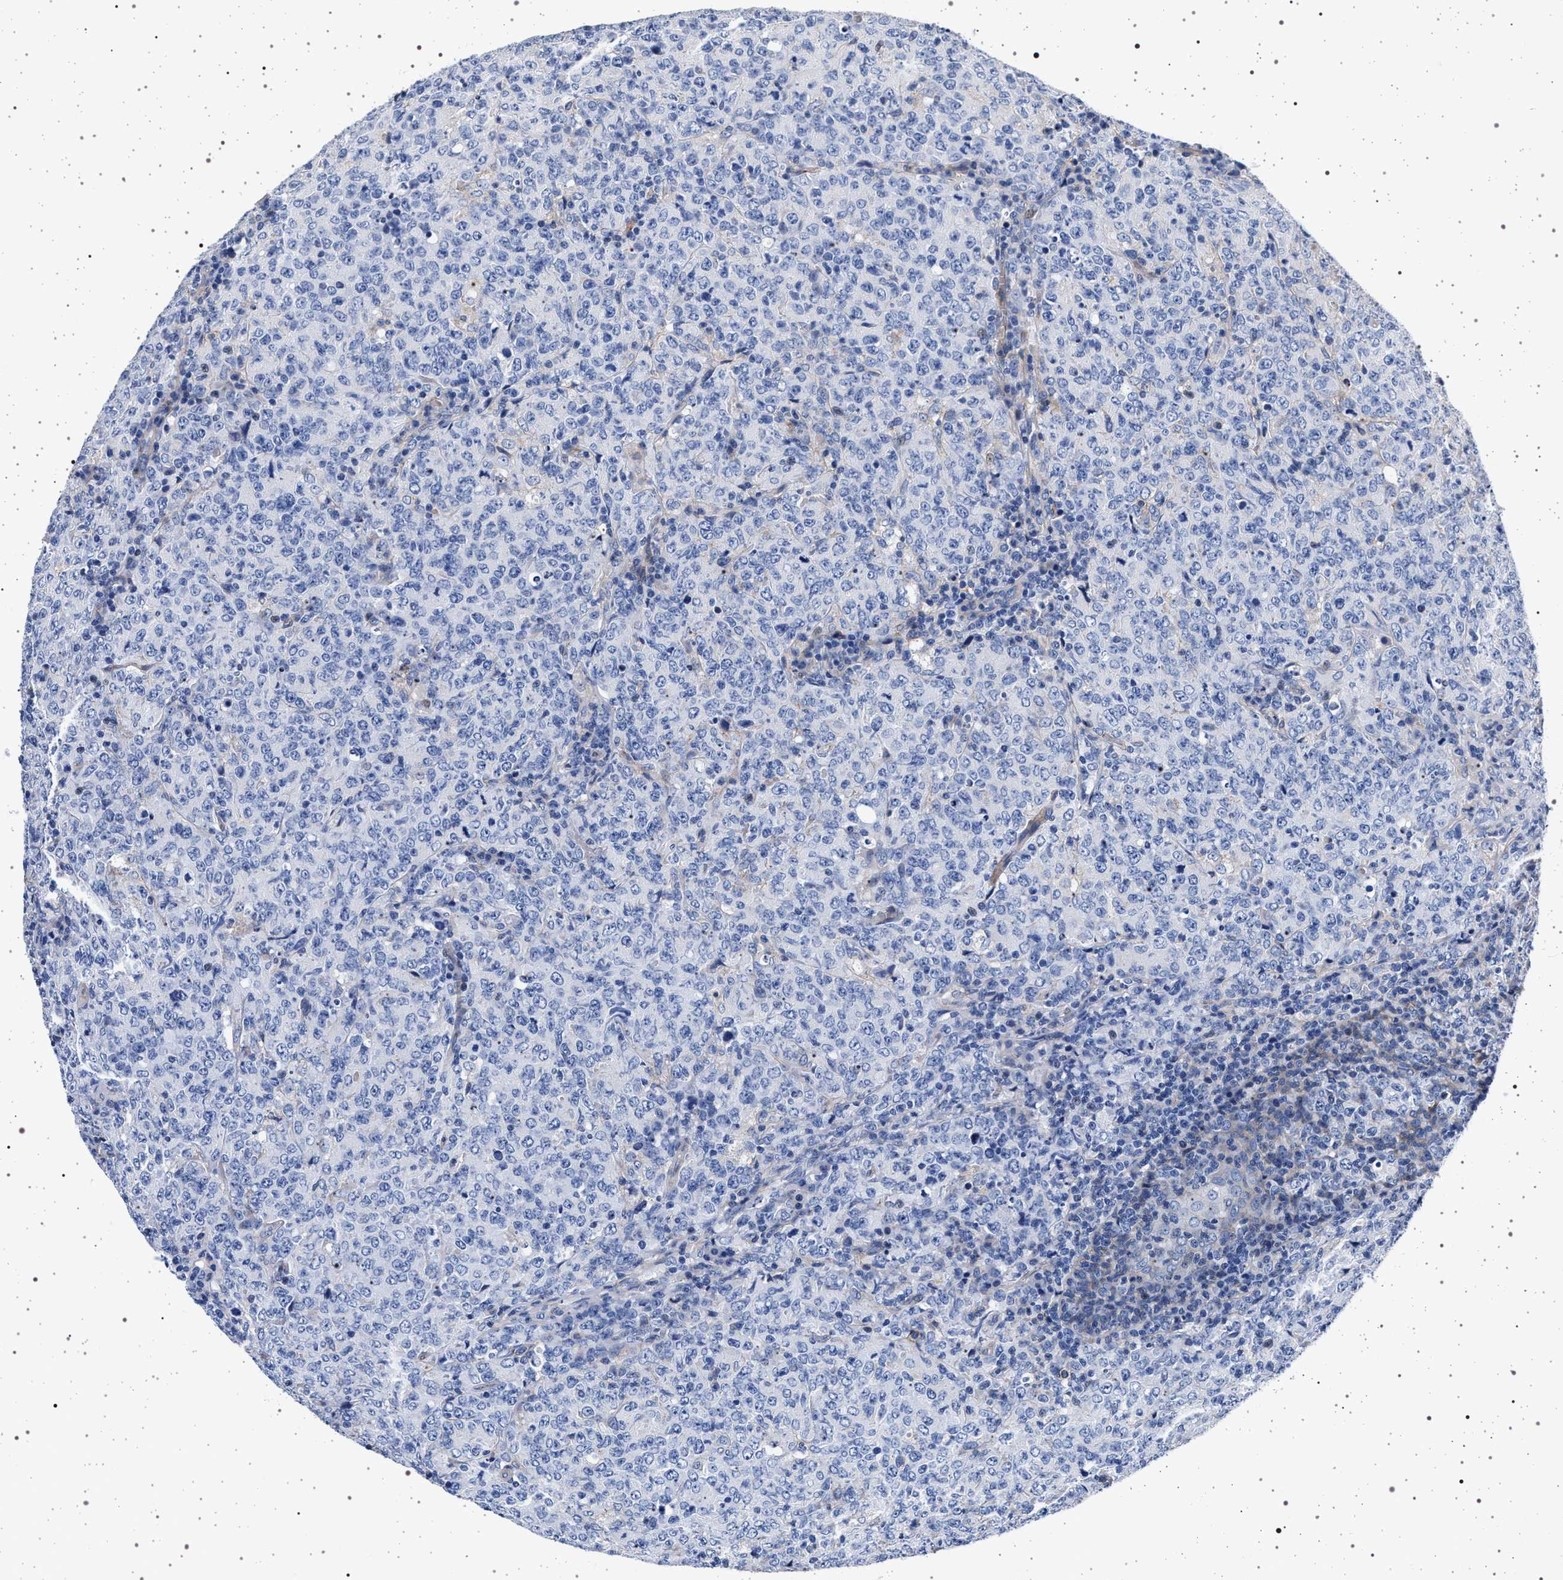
{"staining": {"intensity": "negative", "quantity": "none", "location": "none"}, "tissue": "lymphoma", "cell_type": "Tumor cells", "image_type": "cancer", "snomed": [{"axis": "morphology", "description": "Malignant lymphoma, non-Hodgkin's type, High grade"}, {"axis": "topography", "description": "Tonsil"}], "caption": "High magnification brightfield microscopy of lymphoma stained with DAB (brown) and counterstained with hematoxylin (blue): tumor cells show no significant expression. The staining is performed using DAB (3,3'-diaminobenzidine) brown chromogen with nuclei counter-stained in using hematoxylin.", "gene": "SLC9A1", "patient": {"sex": "female", "age": 36}}